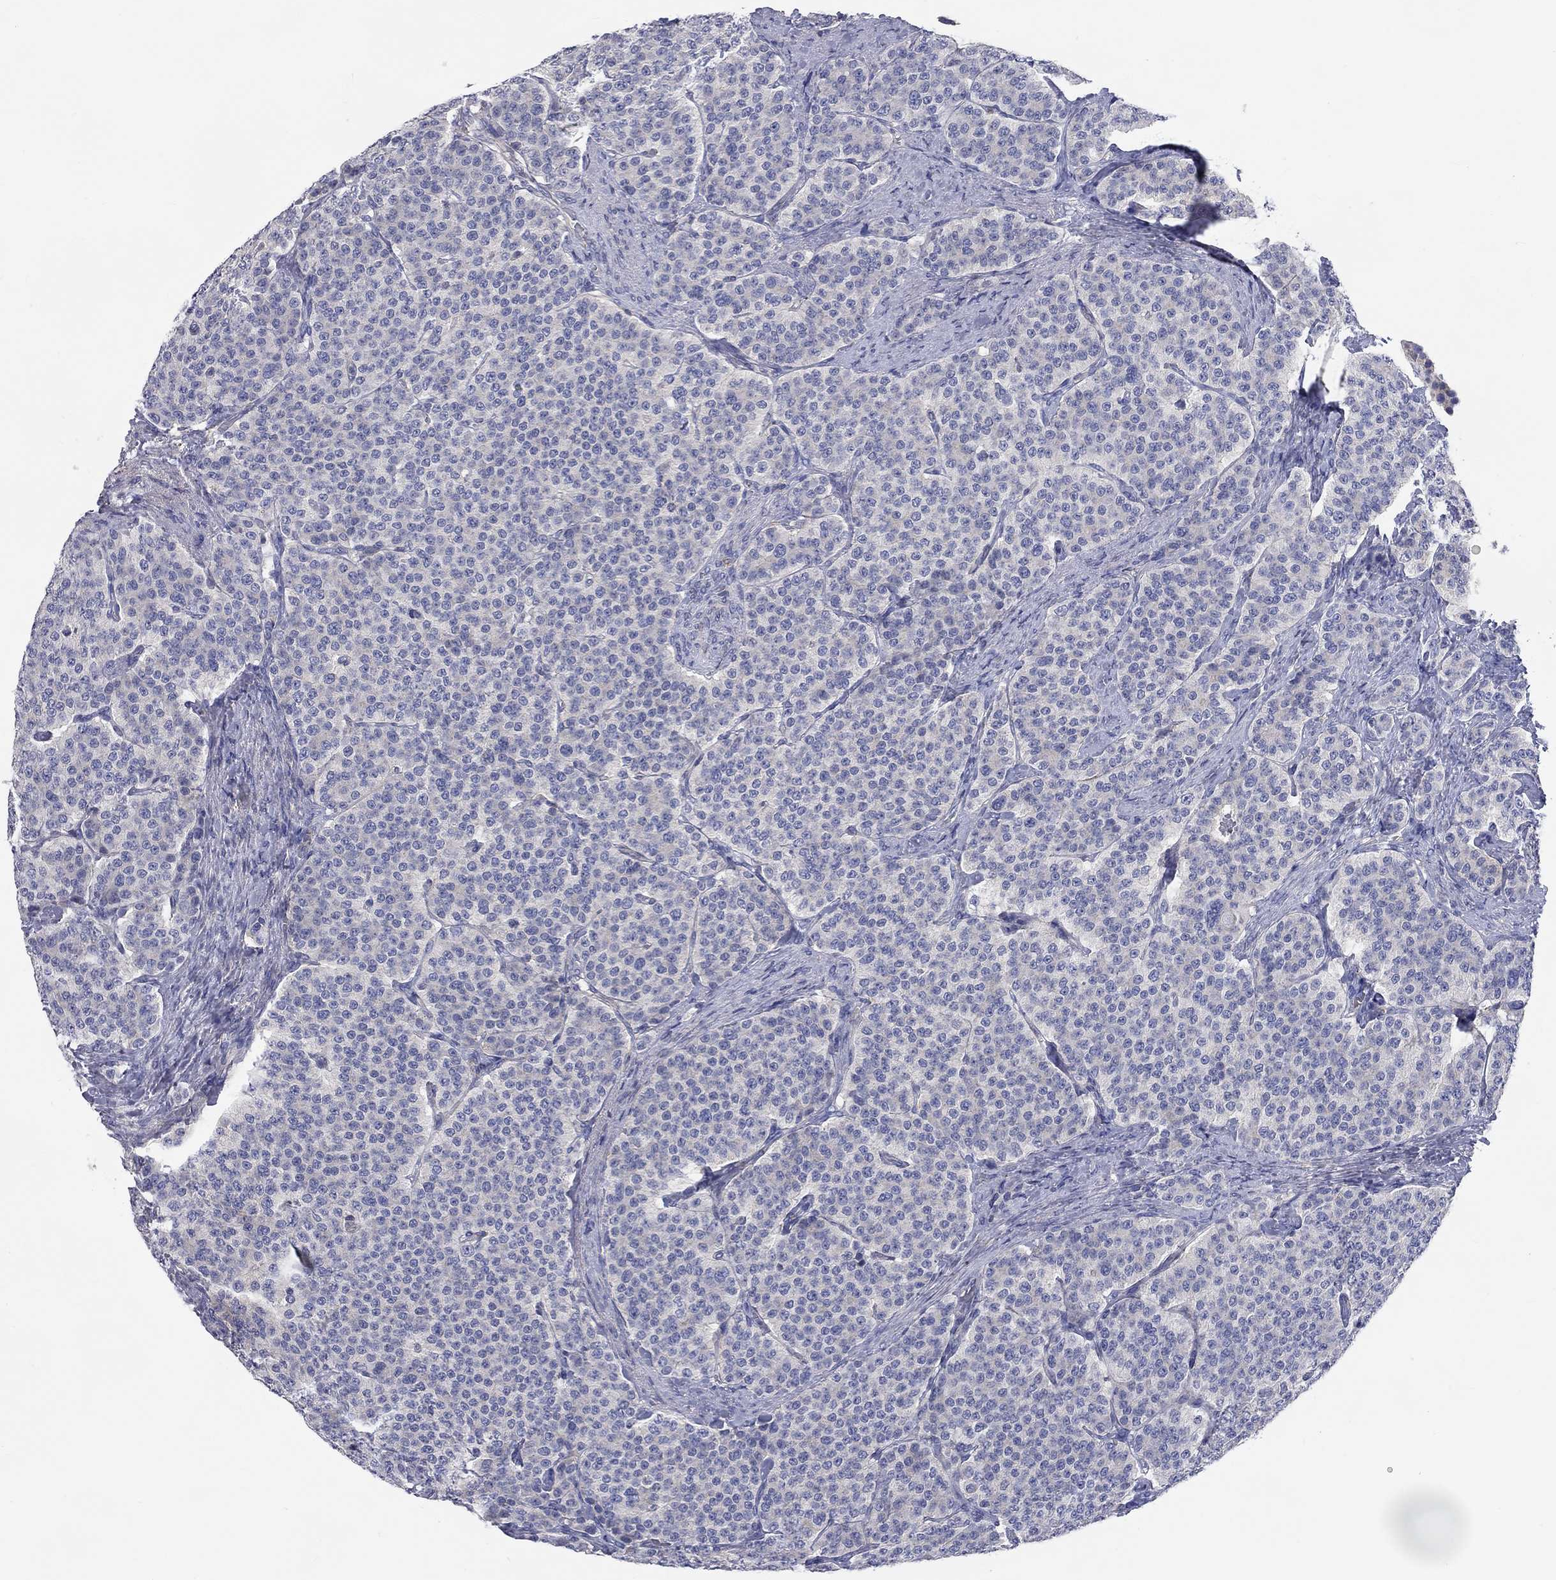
{"staining": {"intensity": "negative", "quantity": "none", "location": "none"}, "tissue": "carcinoid", "cell_type": "Tumor cells", "image_type": "cancer", "snomed": [{"axis": "morphology", "description": "Carcinoid, malignant, NOS"}, {"axis": "topography", "description": "Small intestine"}], "caption": "Tumor cells show no significant protein expression in carcinoid (malignant).", "gene": "PCDHGA10", "patient": {"sex": "female", "age": 58}}